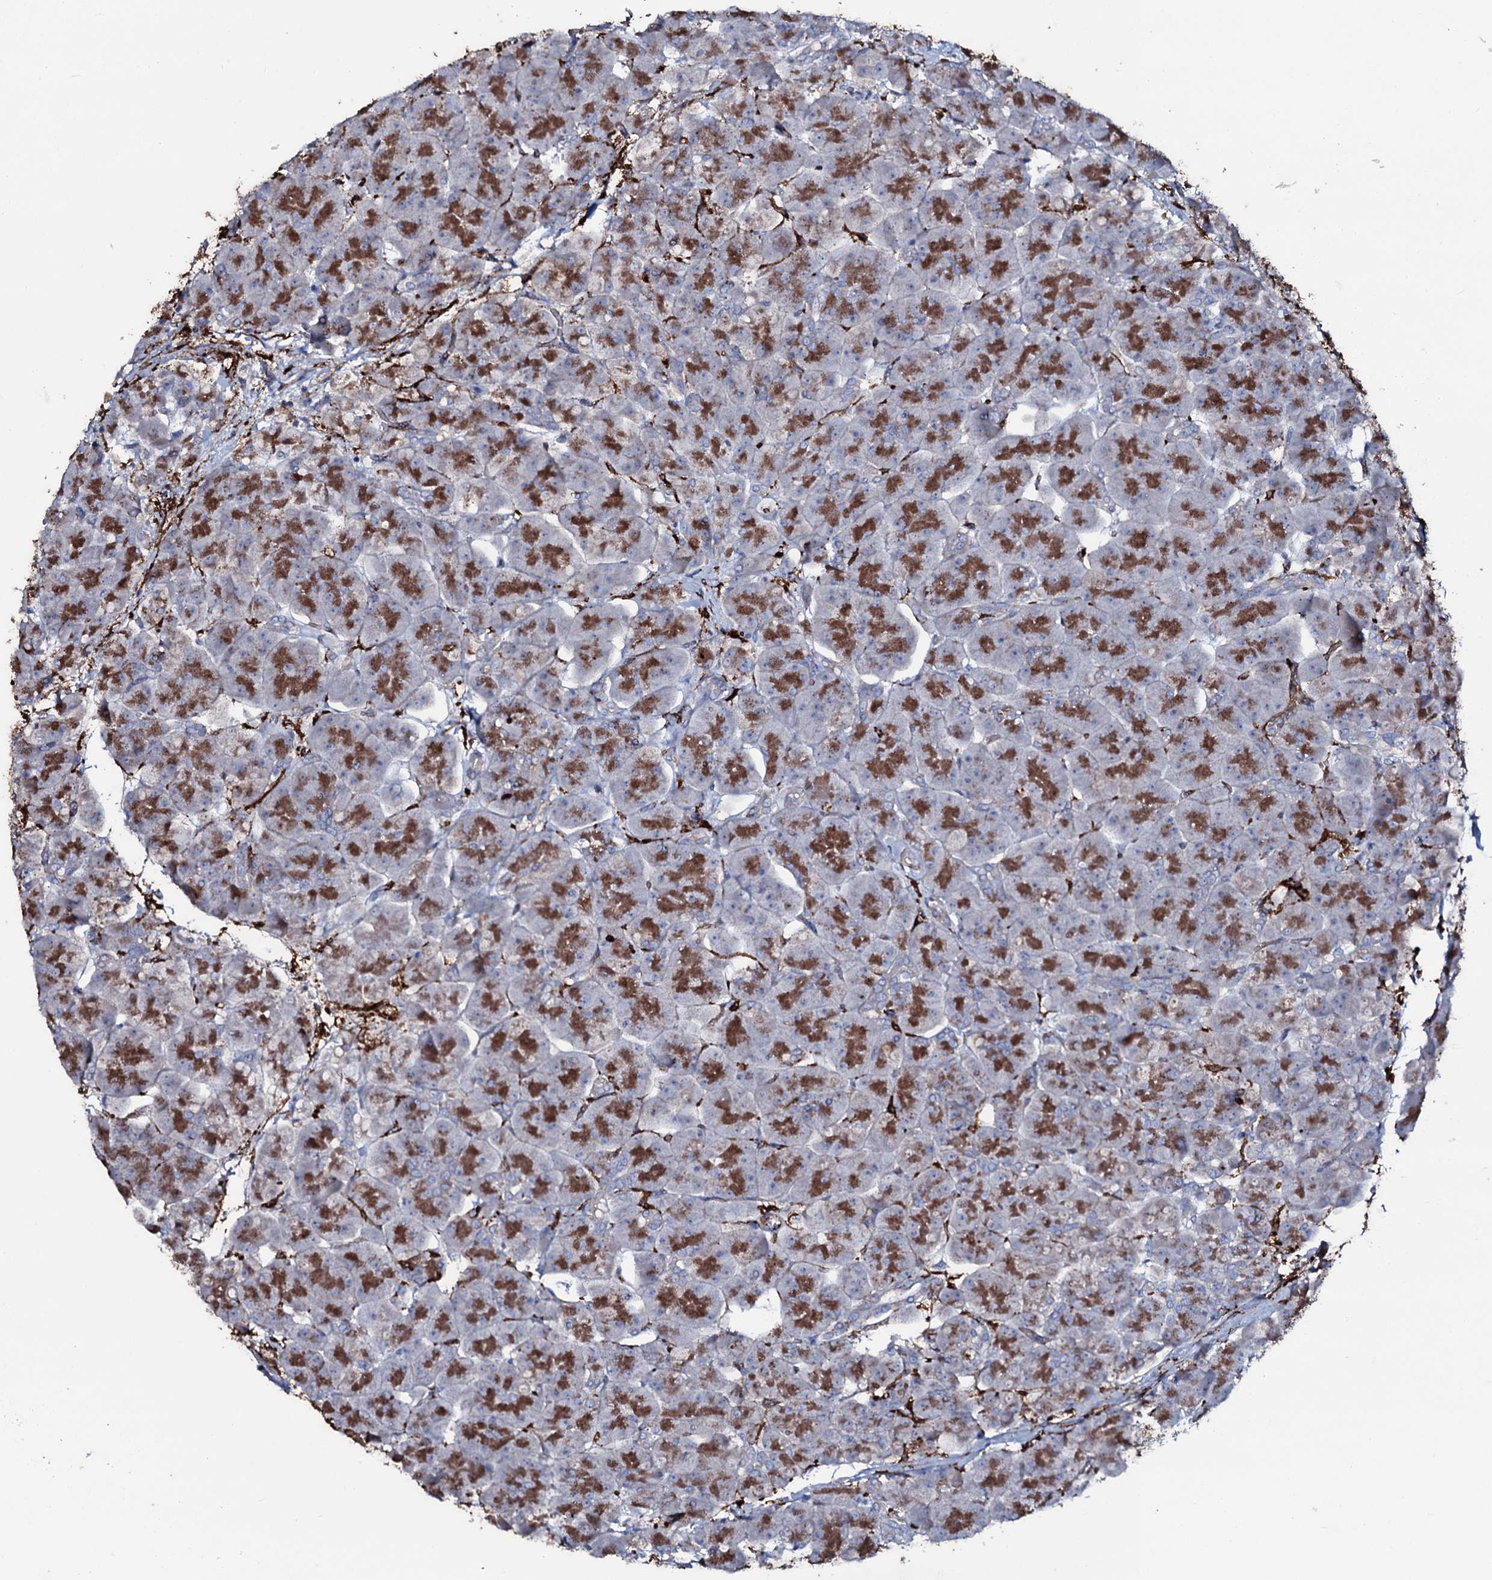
{"staining": {"intensity": "moderate", "quantity": ">75%", "location": "cytoplasmic/membranous"}, "tissue": "pancreas", "cell_type": "Exocrine glandular cells", "image_type": "normal", "snomed": [{"axis": "morphology", "description": "Normal tissue, NOS"}, {"axis": "topography", "description": "Pancreas"}], "caption": "Immunohistochemical staining of benign pancreas demonstrates >75% levels of moderate cytoplasmic/membranous protein expression in about >75% of exocrine glandular cells.", "gene": "OSBPL2", "patient": {"sex": "male", "age": 66}}